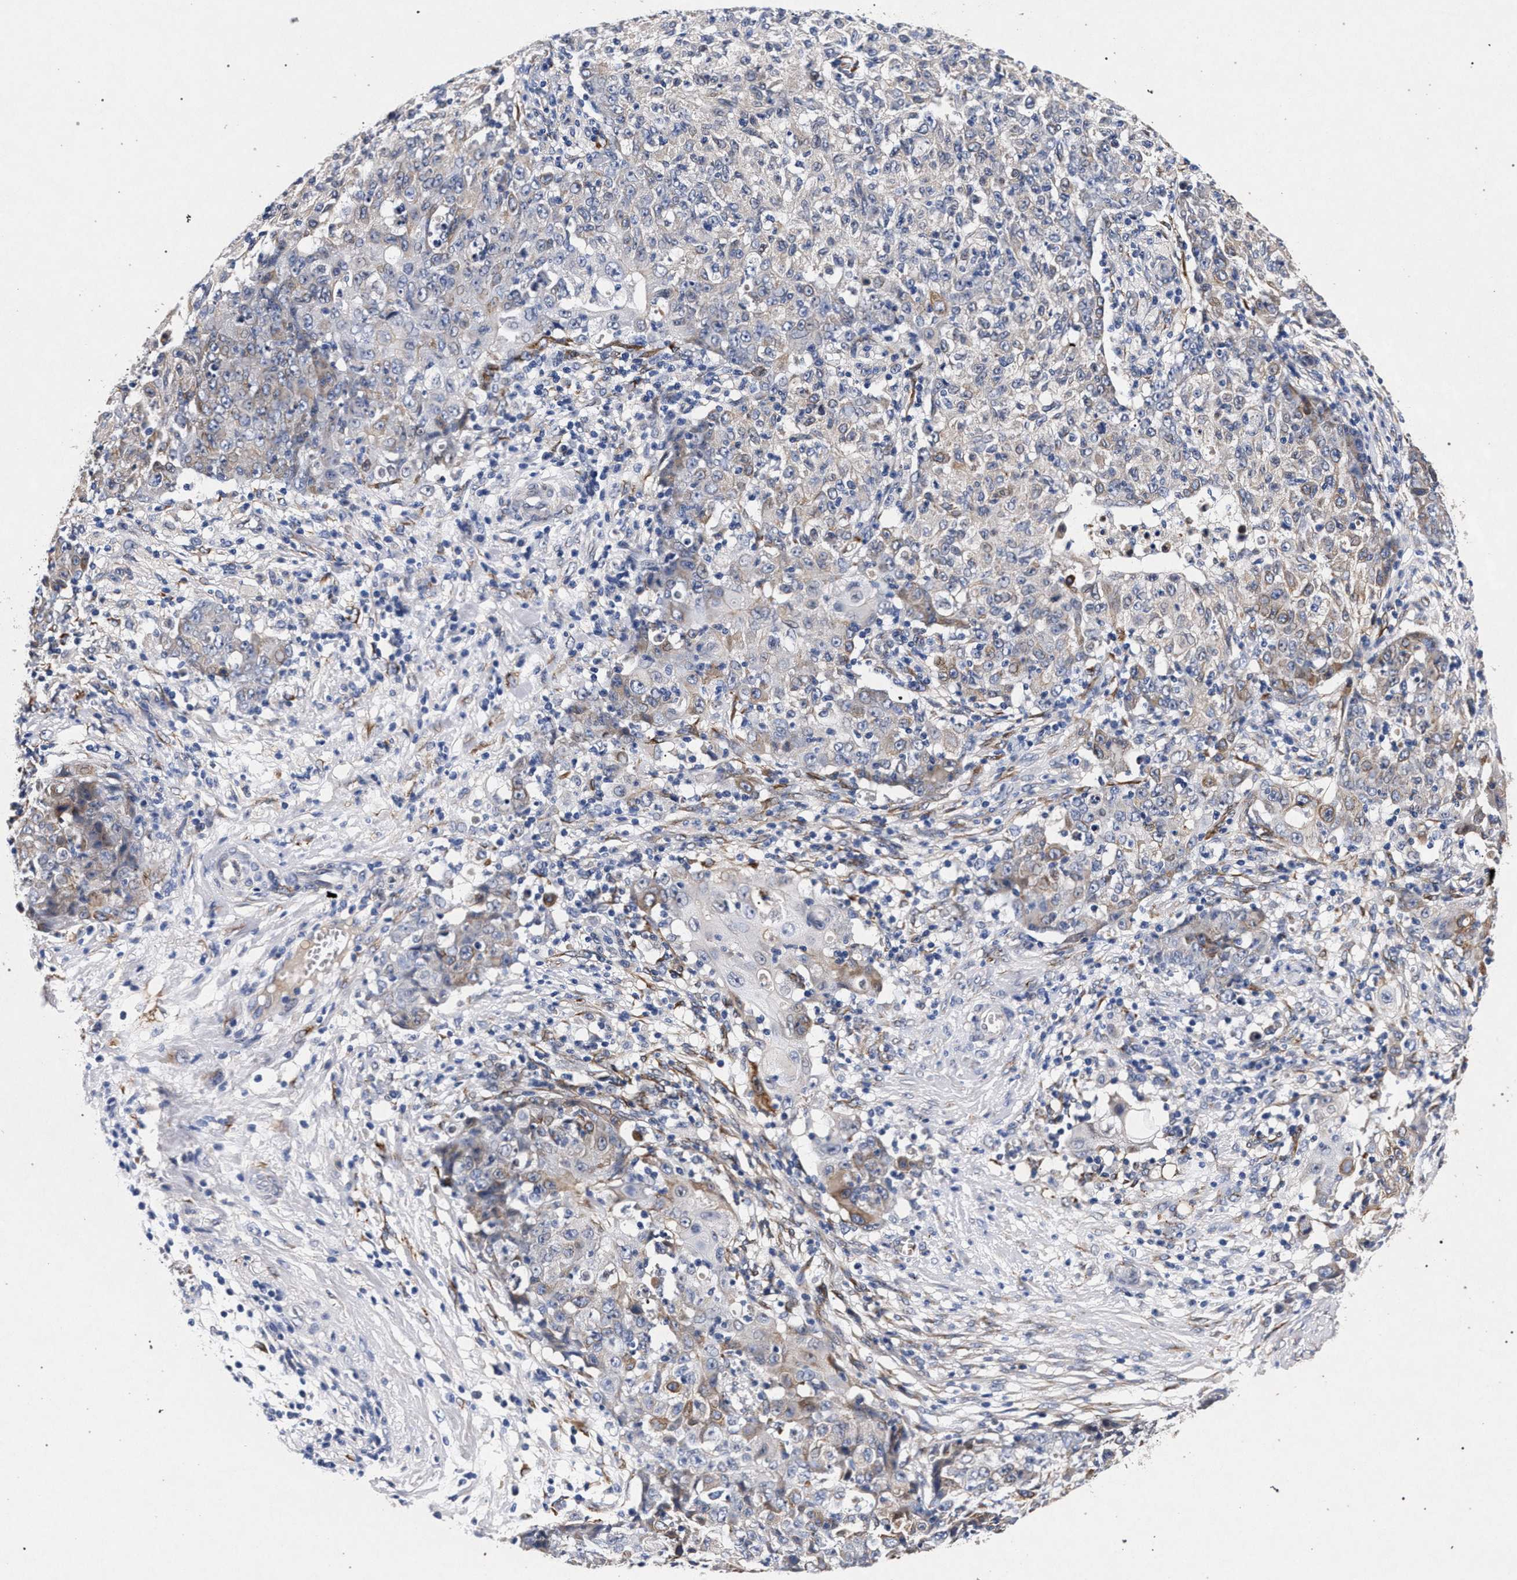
{"staining": {"intensity": "weak", "quantity": "<25%", "location": "cytoplasmic/membranous"}, "tissue": "ovarian cancer", "cell_type": "Tumor cells", "image_type": "cancer", "snomed": [{"axis": "morphology", "description": "Carcinoma, endometroid"}, {"axis": "topography", "description": "Ovary"}], "caption": "Ovarian endometroid carcinoma stained for a protein using immunohistochemistry displays no expression tumor cells.", "gene": "NEK7", "patient": {"sex": "female", "age": 42}}